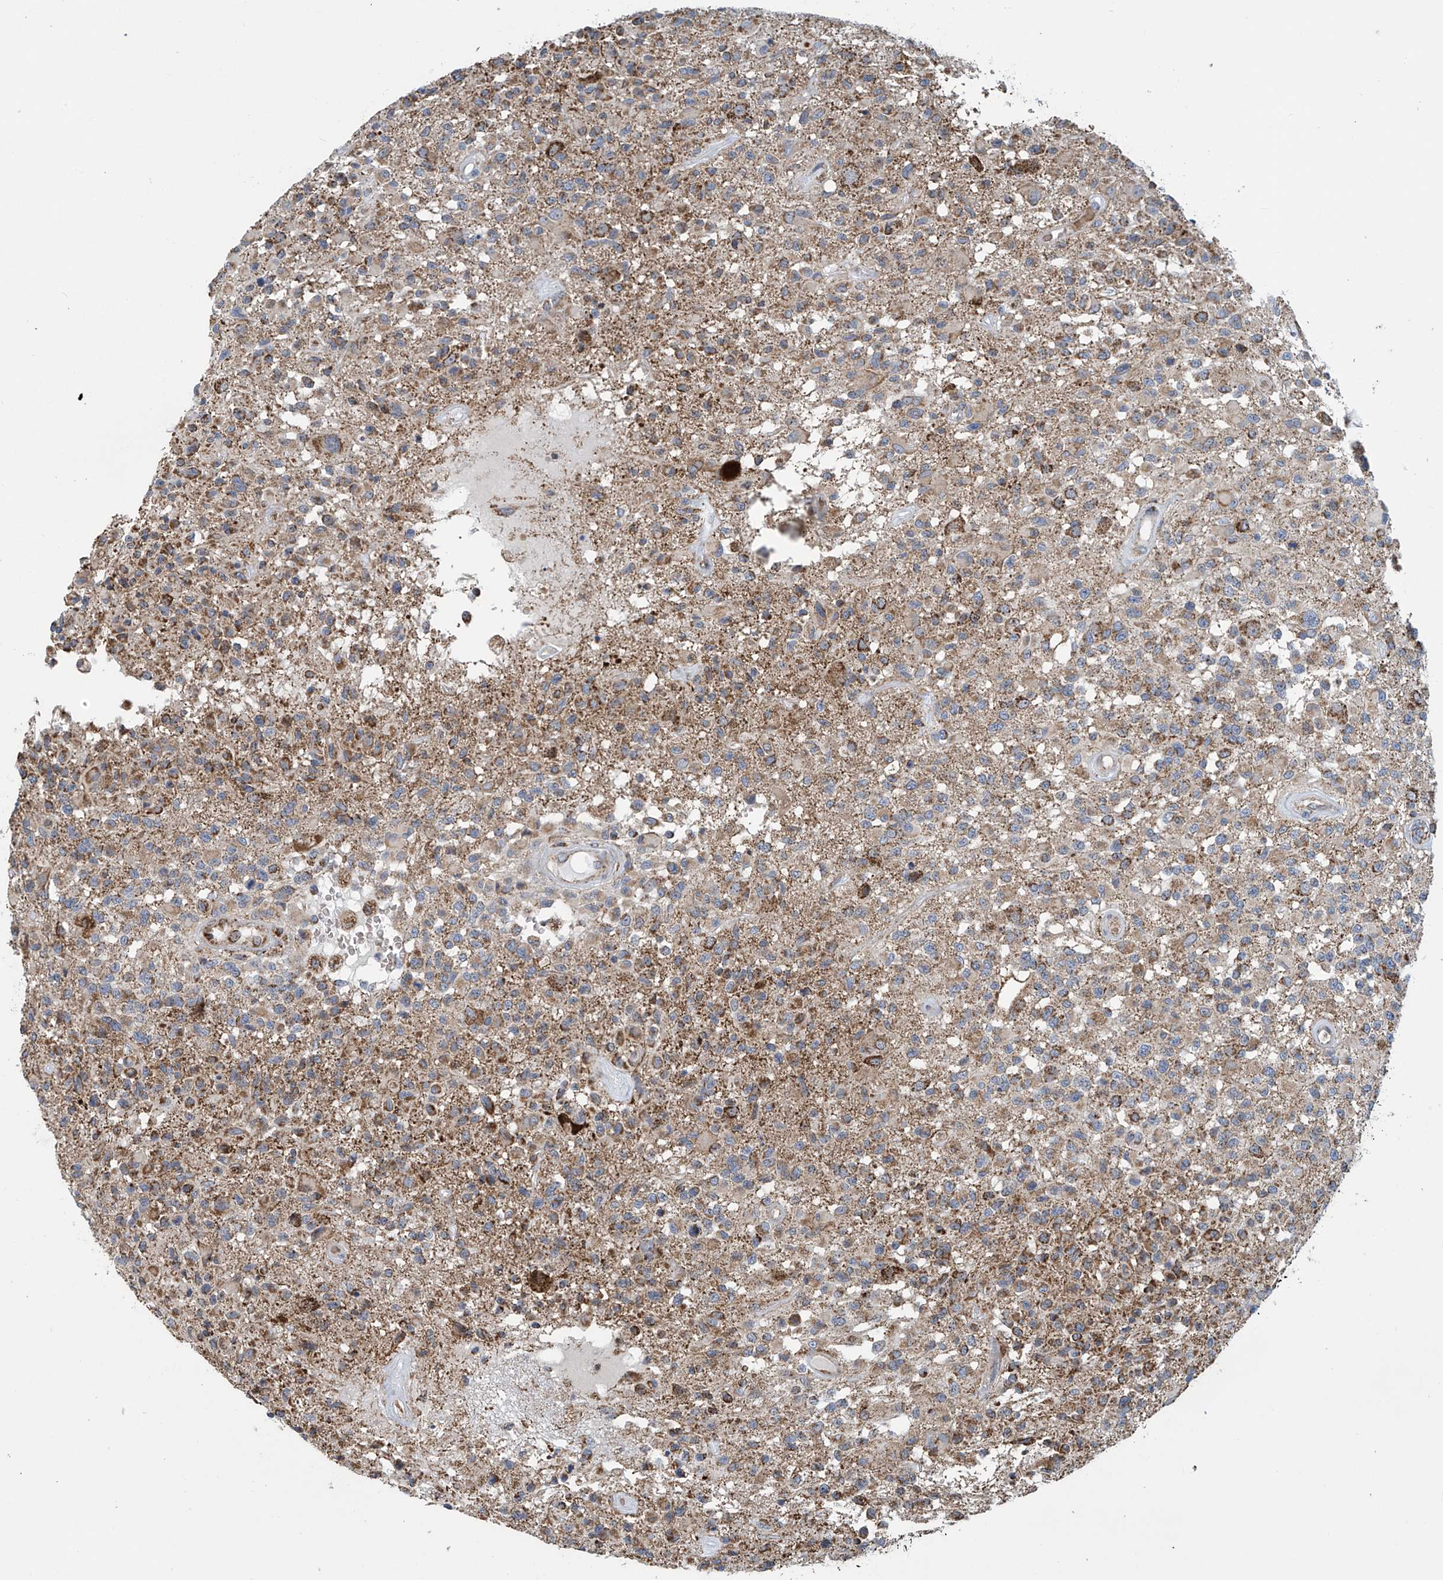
{"staining": {"intensity": "moderate", "quantity": ">75%", "location": "cytoplasmic/membranous"}, "tissue": "glioma", "cell_type": "Tumor cells", "image_type": "cancer", "snomed": [{"axis": "morphology", "description": "Glioma, malignant, High grade"}, {"axis": "morphology", "description": "Glioblastoma, NOS"}, {"axis": "topography", "description": "Brain"}], "caption": "Glioma stained for a protein (brown) shows moderate cytoplasmic/membranous positive expression in approximately >75% of tumor cells.", "gene": "COMMD1", "patient": {"sex": "male", "age": 60}}